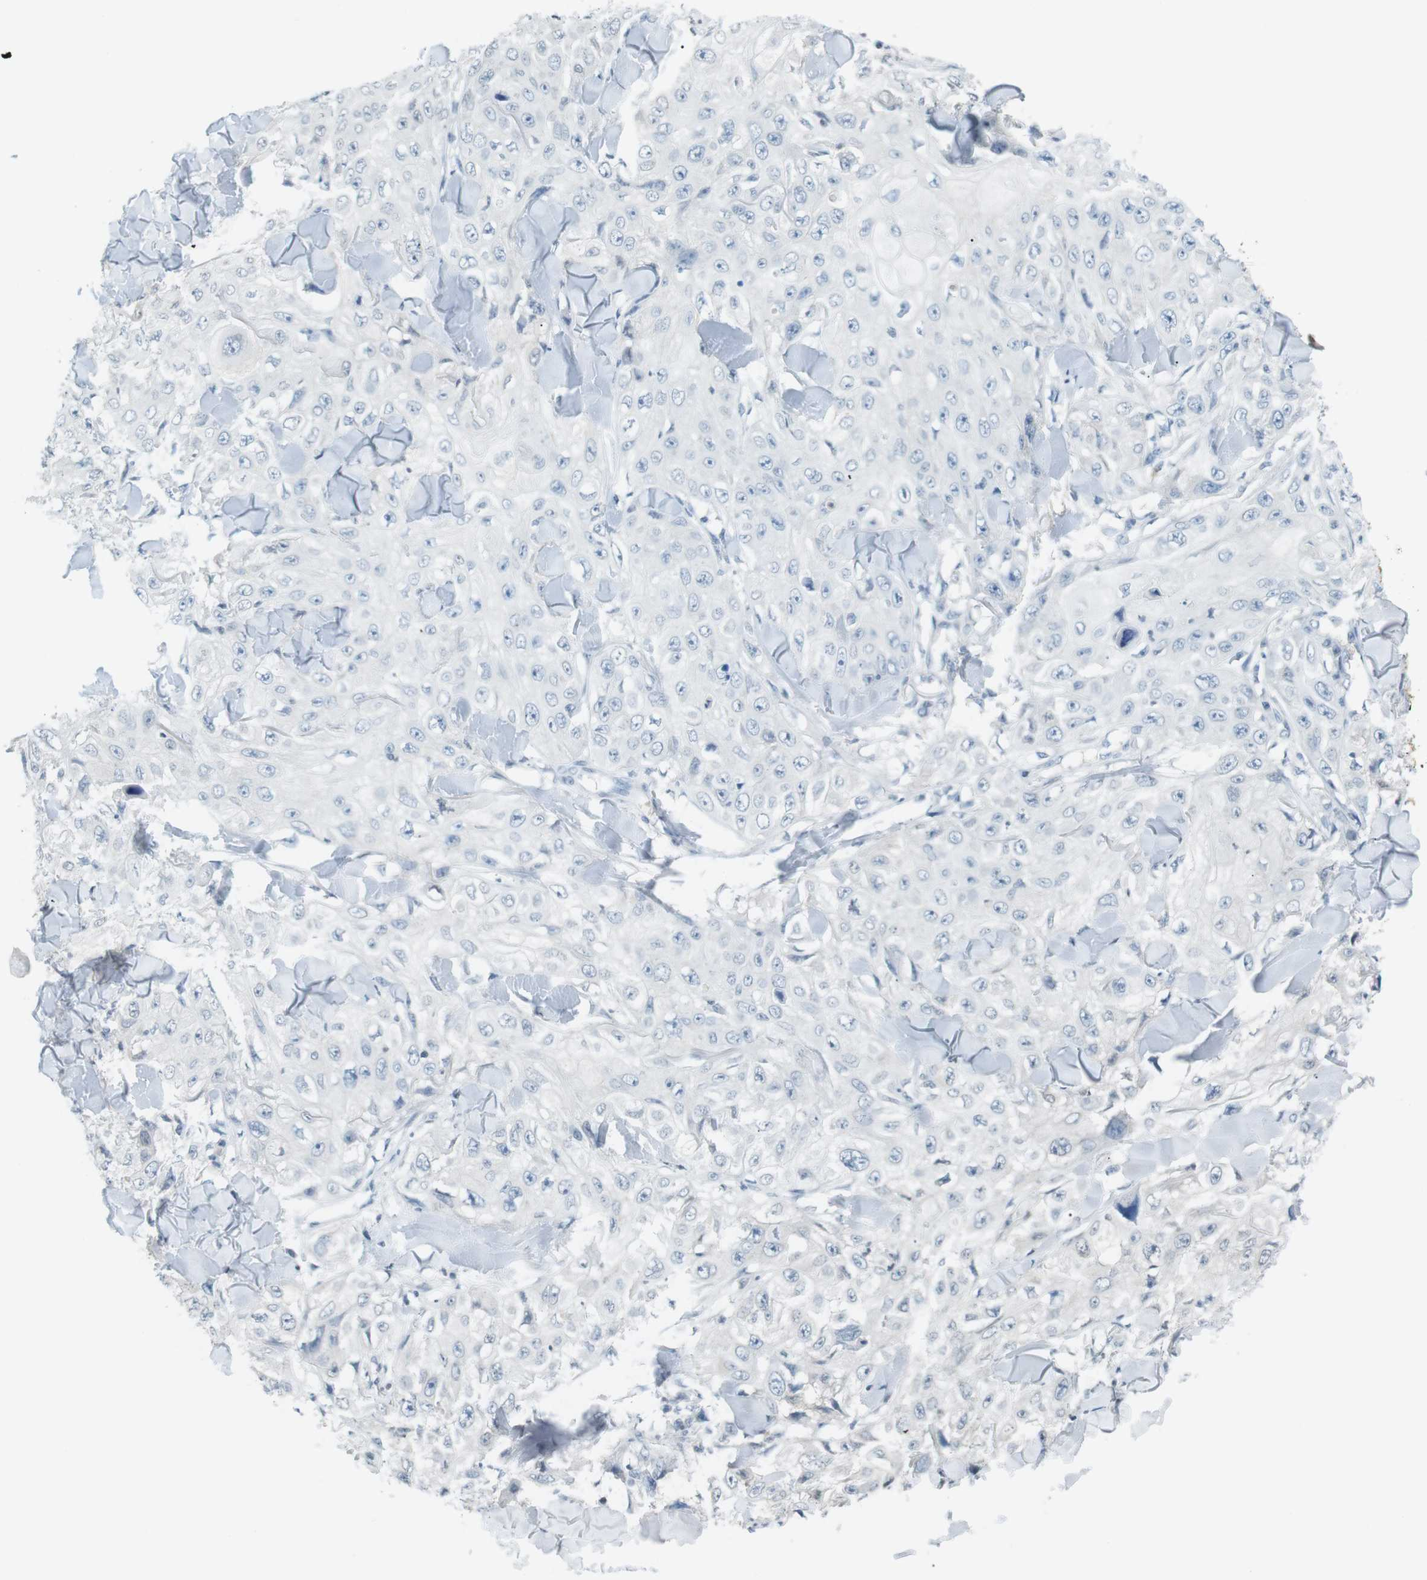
{"staining": {"intensity": "negative", "quantity": "none", "location": "none"}, "tissue": "skin cancer", "cell_type": "Tumor cells", "image_type": "cancer", "snomed": [{"axis": "morphology", "description": "Squamous cell carcinoma, NOS"}, {"axis": "topography", "description": "Skin"}], "caption": "There is no significant positivity in tumor cells of skin squamous cell carcinoma.", "gene": "AZGP1", "patient": {"sex": "male", "age": 86}}